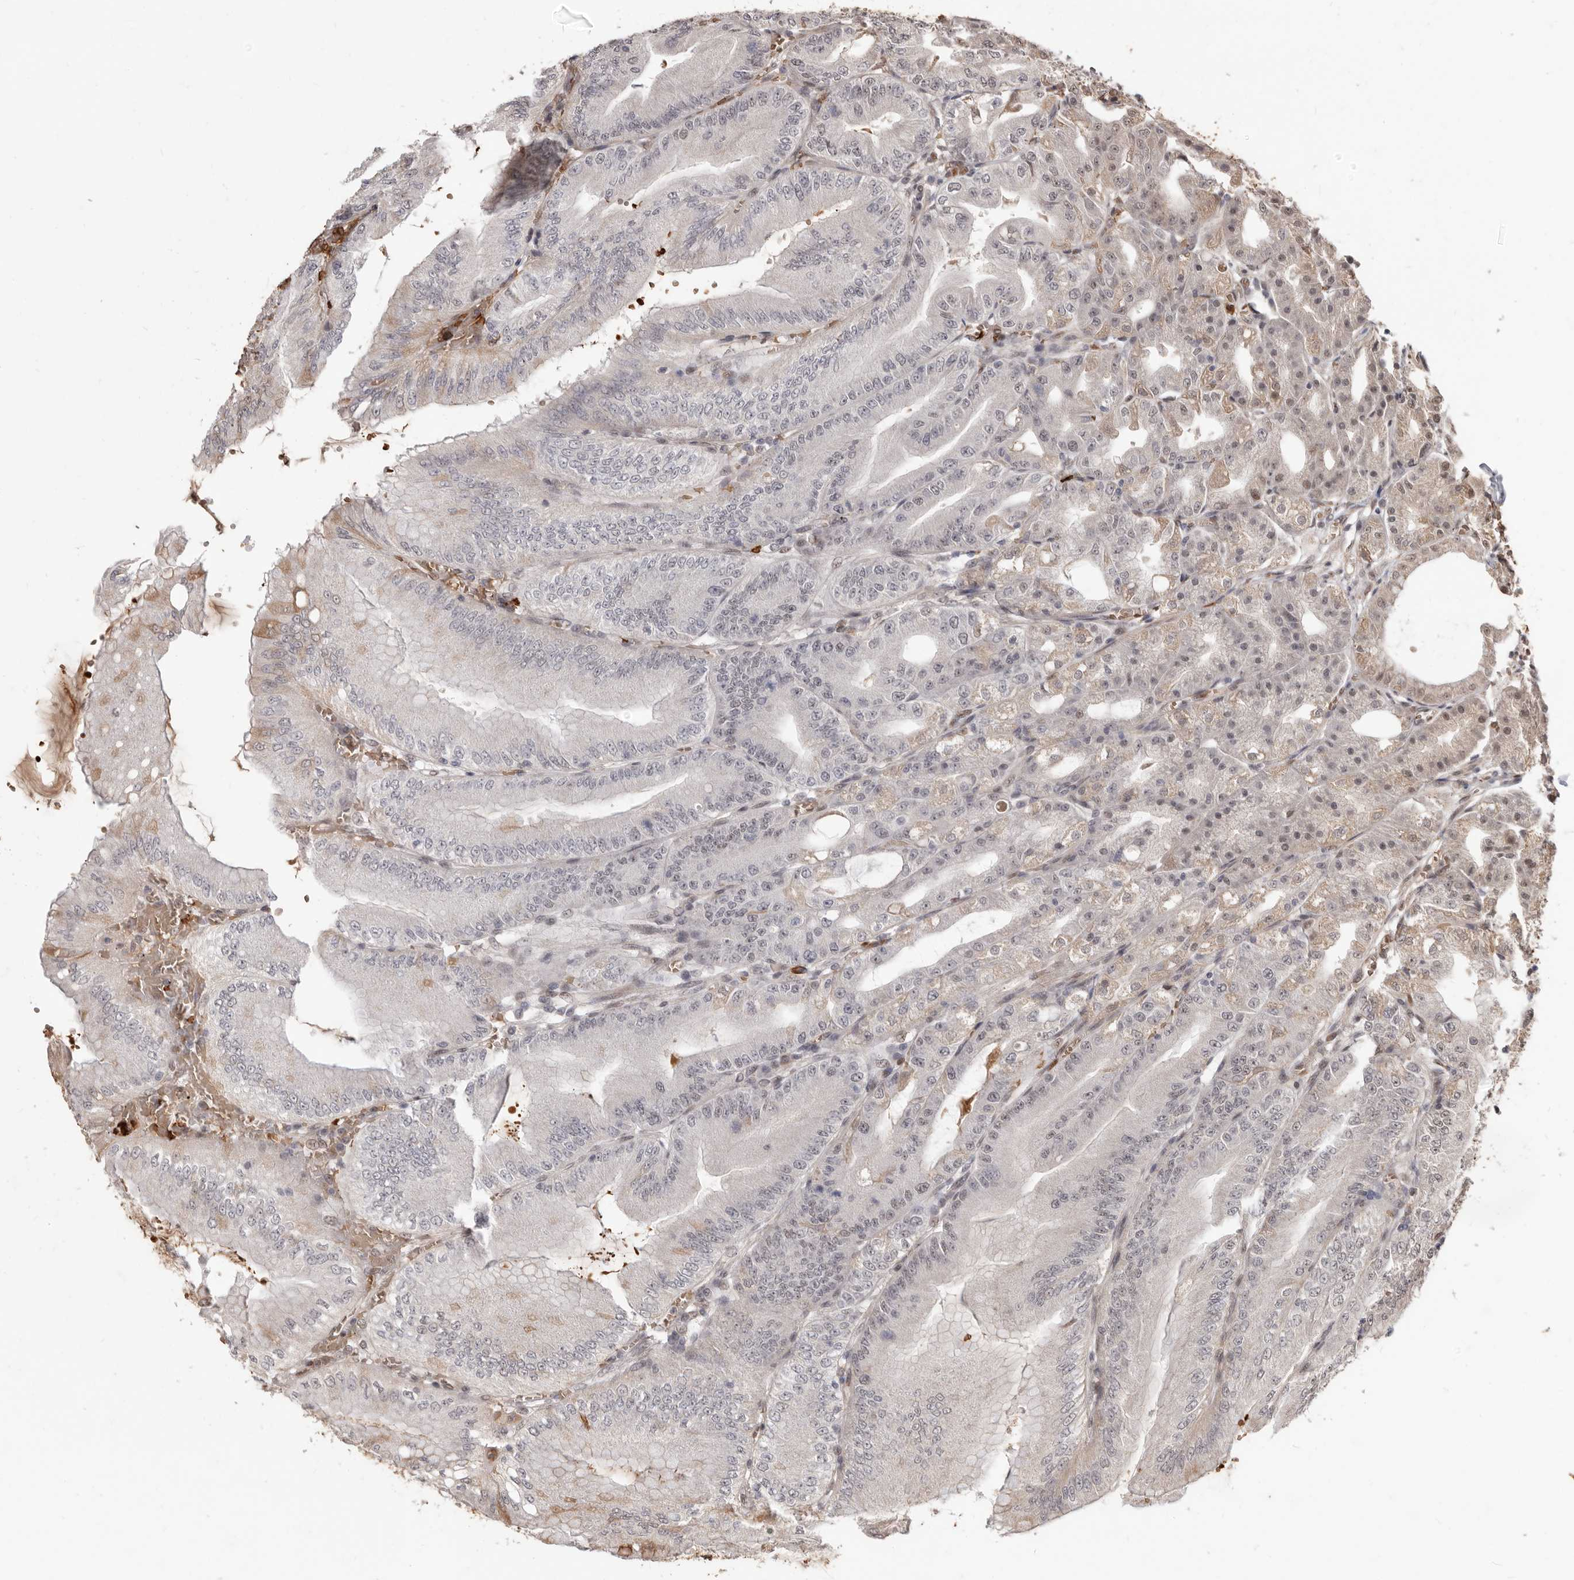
{"staining": {"intensity": "moderate", "quantity": "25%-75%", "location": "cytoplasmic/membranous,nuclear"}, "tissue": "stomach", "cell_type": "Glandular cells", "image_type": "normal", "snomed": [{"axis": "morphology", "description": "Normal tissue, NOS"}, {"axis": "topography", "description": "Stomach, lower"}], "caption": "A micrograph of human stomach stained for a protein exhibits moderate cytoplasmic/membranous,nuclear brown staining in glandular cells. (DAB = brown stain, brightfield microscopy at high magnification).", "gene": "NCOA3", "patient": {"sex": "male", "age": 71}}